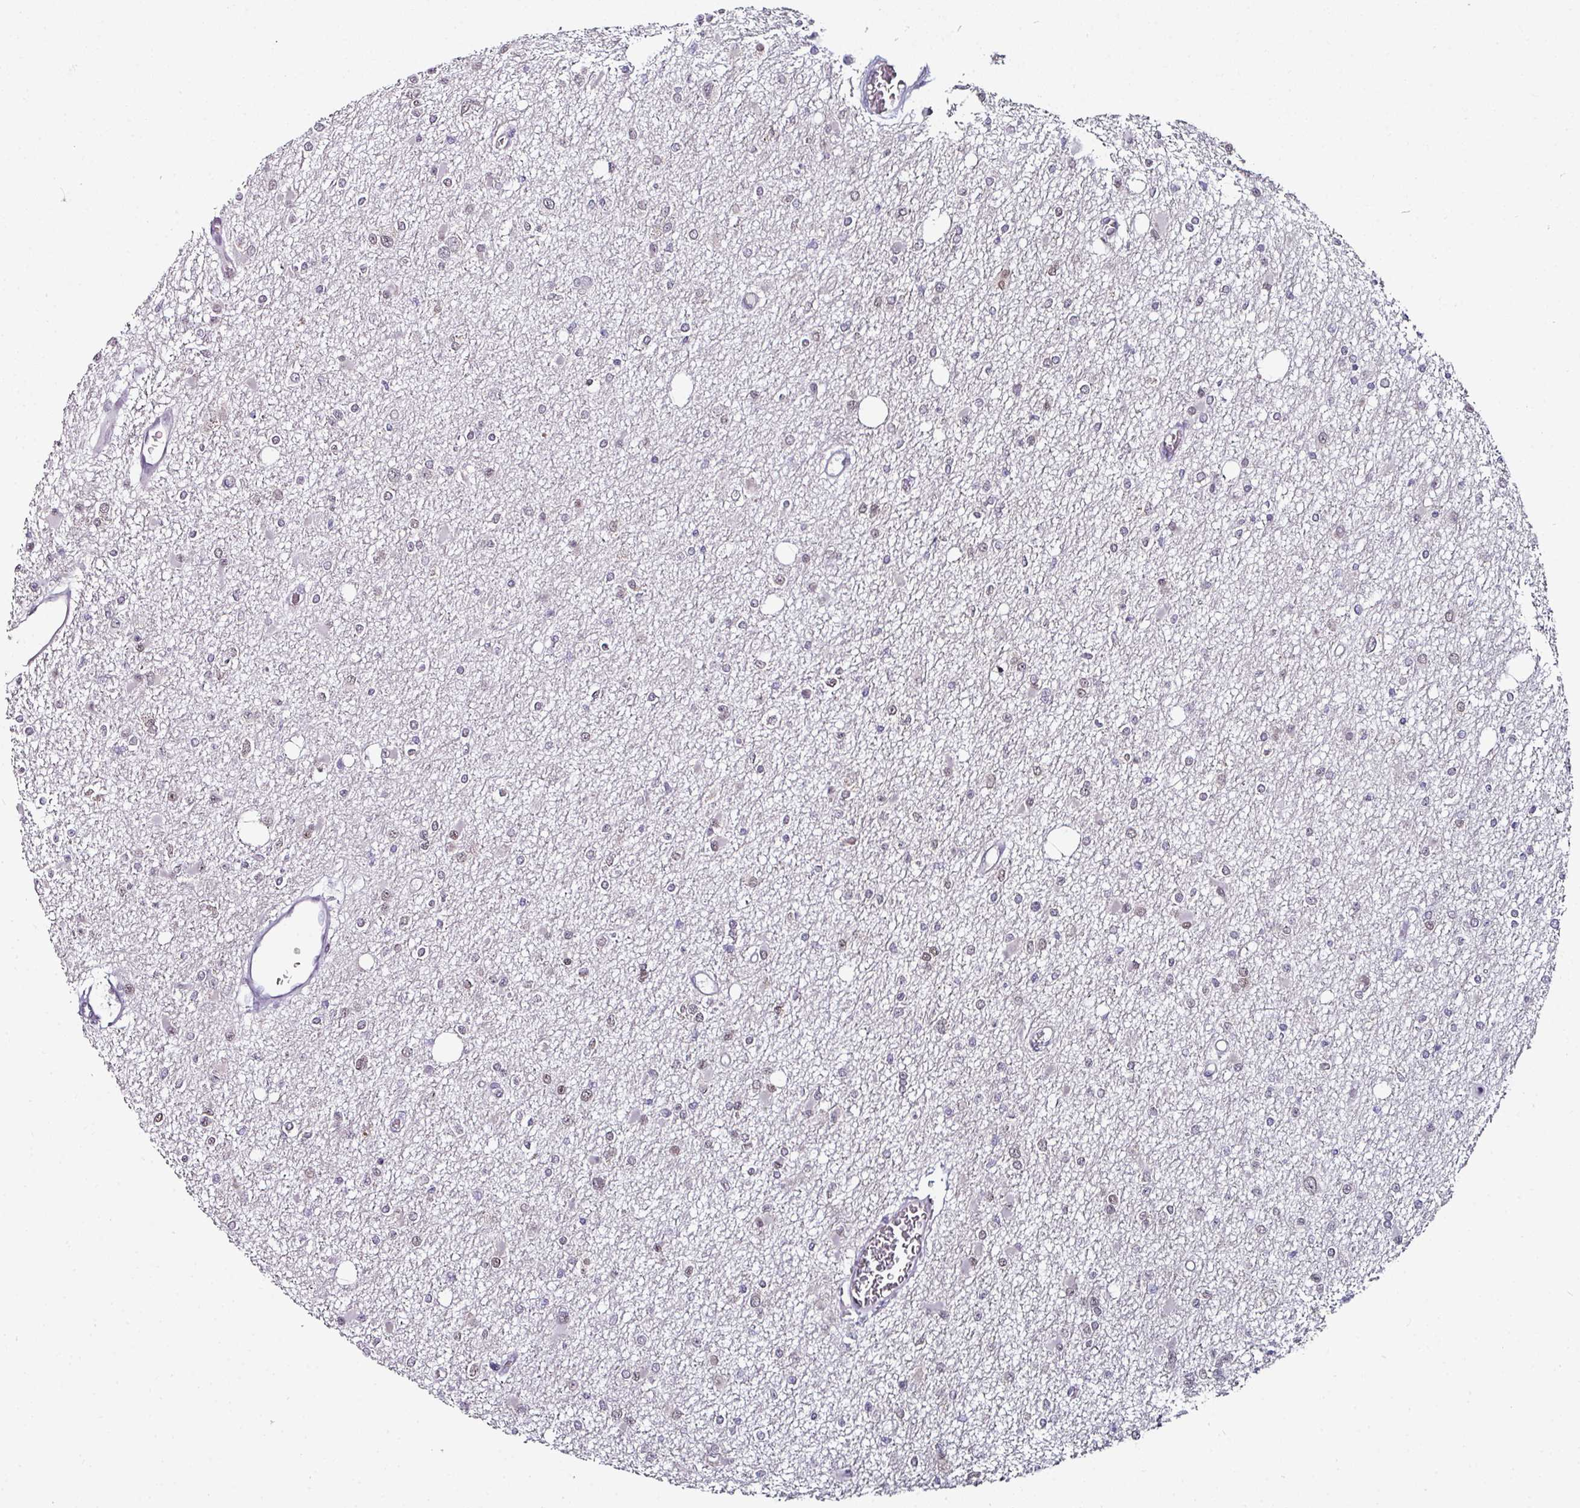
{"staining": {"intensity": "weak", "quantity": "<25%", "location": "nuclear"}, "tissue": "glioma", "cell_type": "Tumor cells", "image_type": "cancer", "snomed": [{"axis": "morphology", "description": "Glioma, malignant, Low grade"}, {"axis": "topography", "description": "Brain"}], "caption": "A high-resolution image shows immunohistochemistry (IHC) staining of glioma, which reveals no significant positivity in tumor cells.", "gene": "APOLD1", "patient": {"sex": "female", "age": 22}}